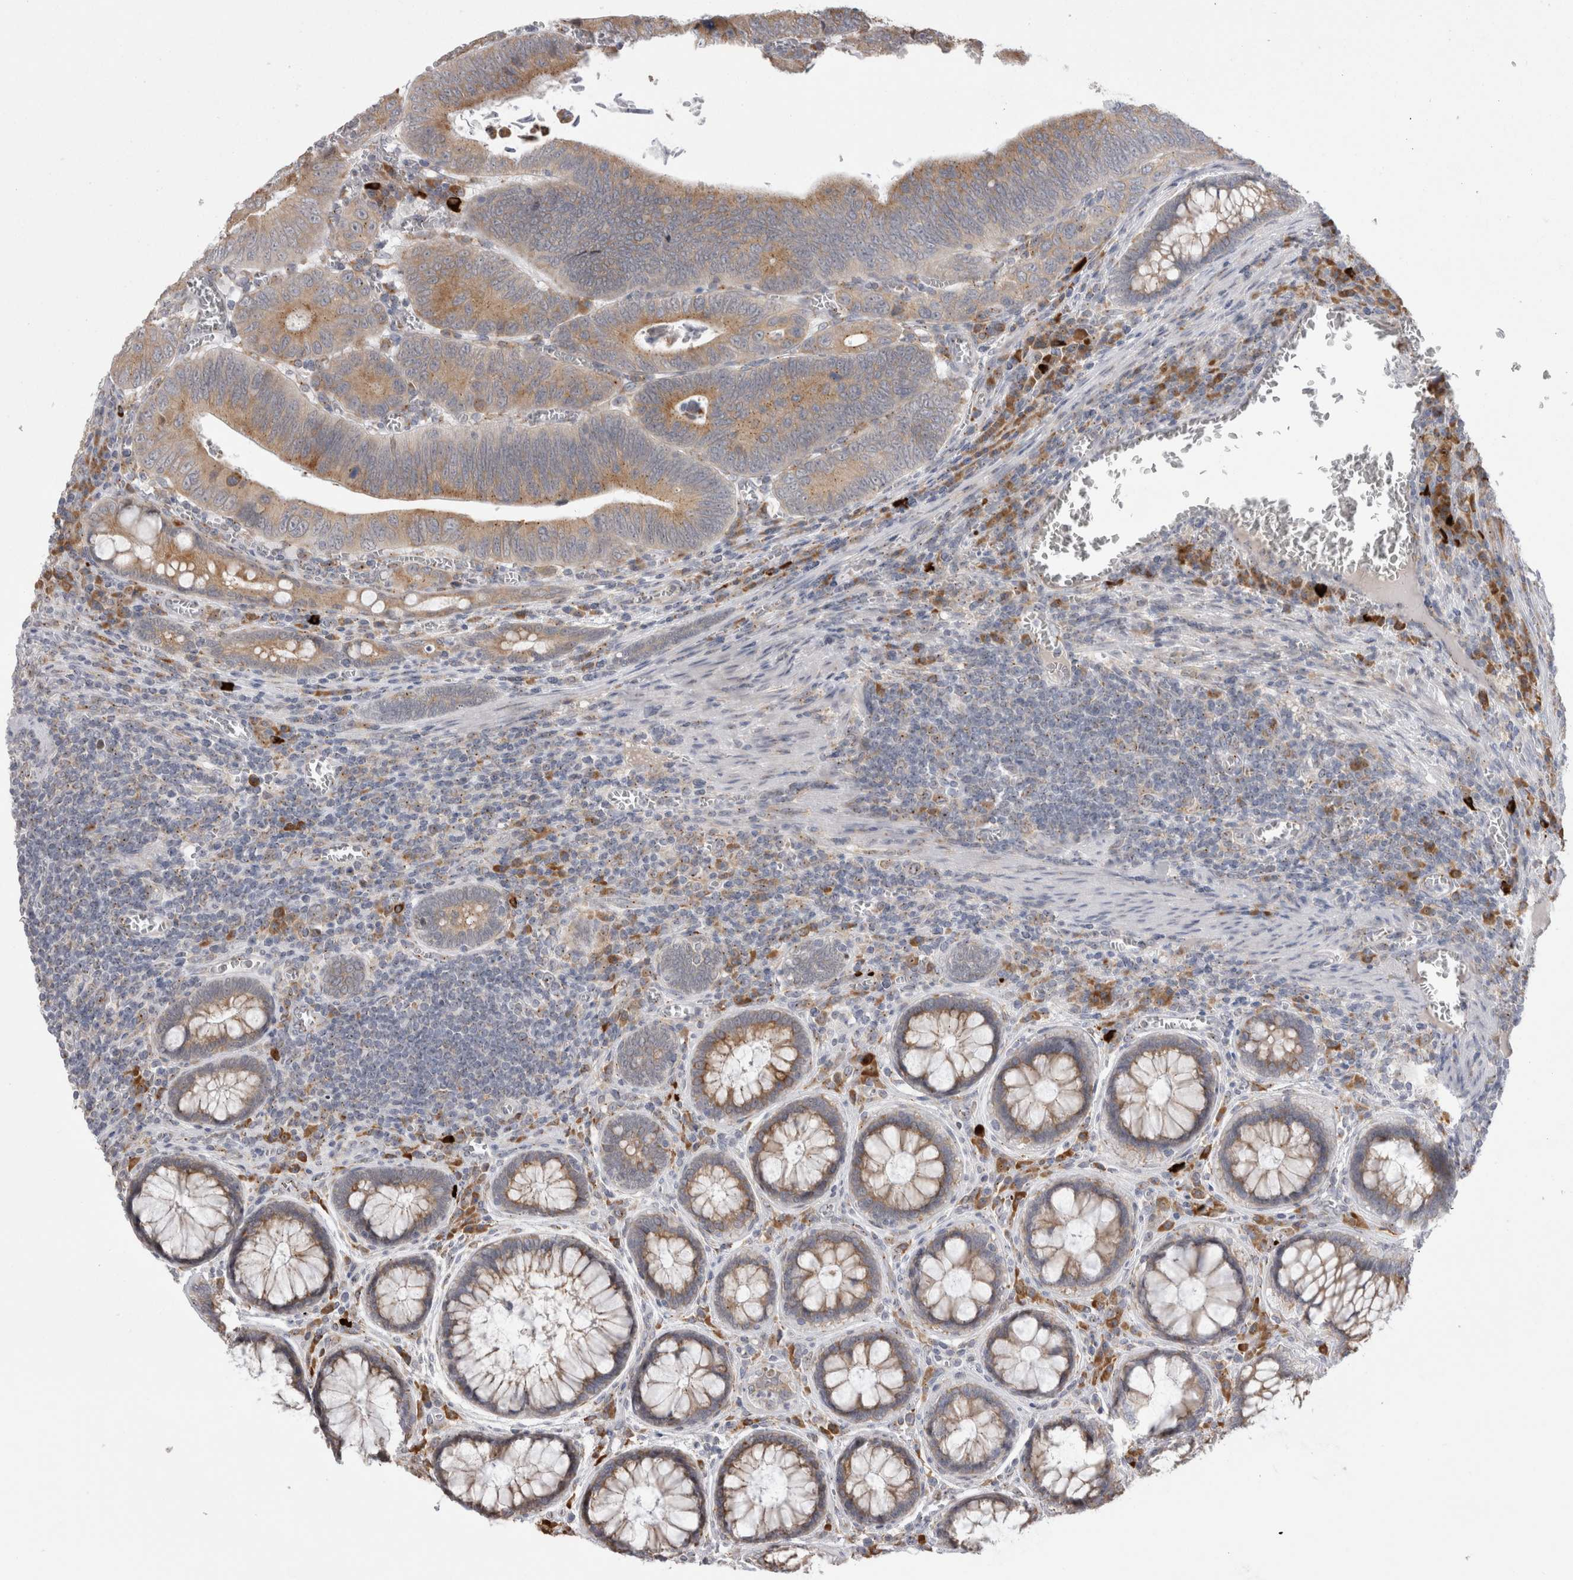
{"staining": {"intensity": "moderate", "quantity": ">75%", "location": "cytoplasmic/membranous"}, "tissue": "colorectal cancer", "cell_type": "Tumor cells", "image_type": "cancer", "snomed": [{"axis": "morphology", "description": "Inflammation, NOS"}, {"axis": "morphology", "description": "Adenocarcinoma, NOS"}, {"axis": "topography", "description": "Colon"}], "caption": "Moderate cytoplasmic/membranous staining for a protein is seen in about >75% of tumor cells of colorectal adenocarcinoma using IHC.", "gene": "ZNF341", "patient": {"sex": "male", "age": 72}}